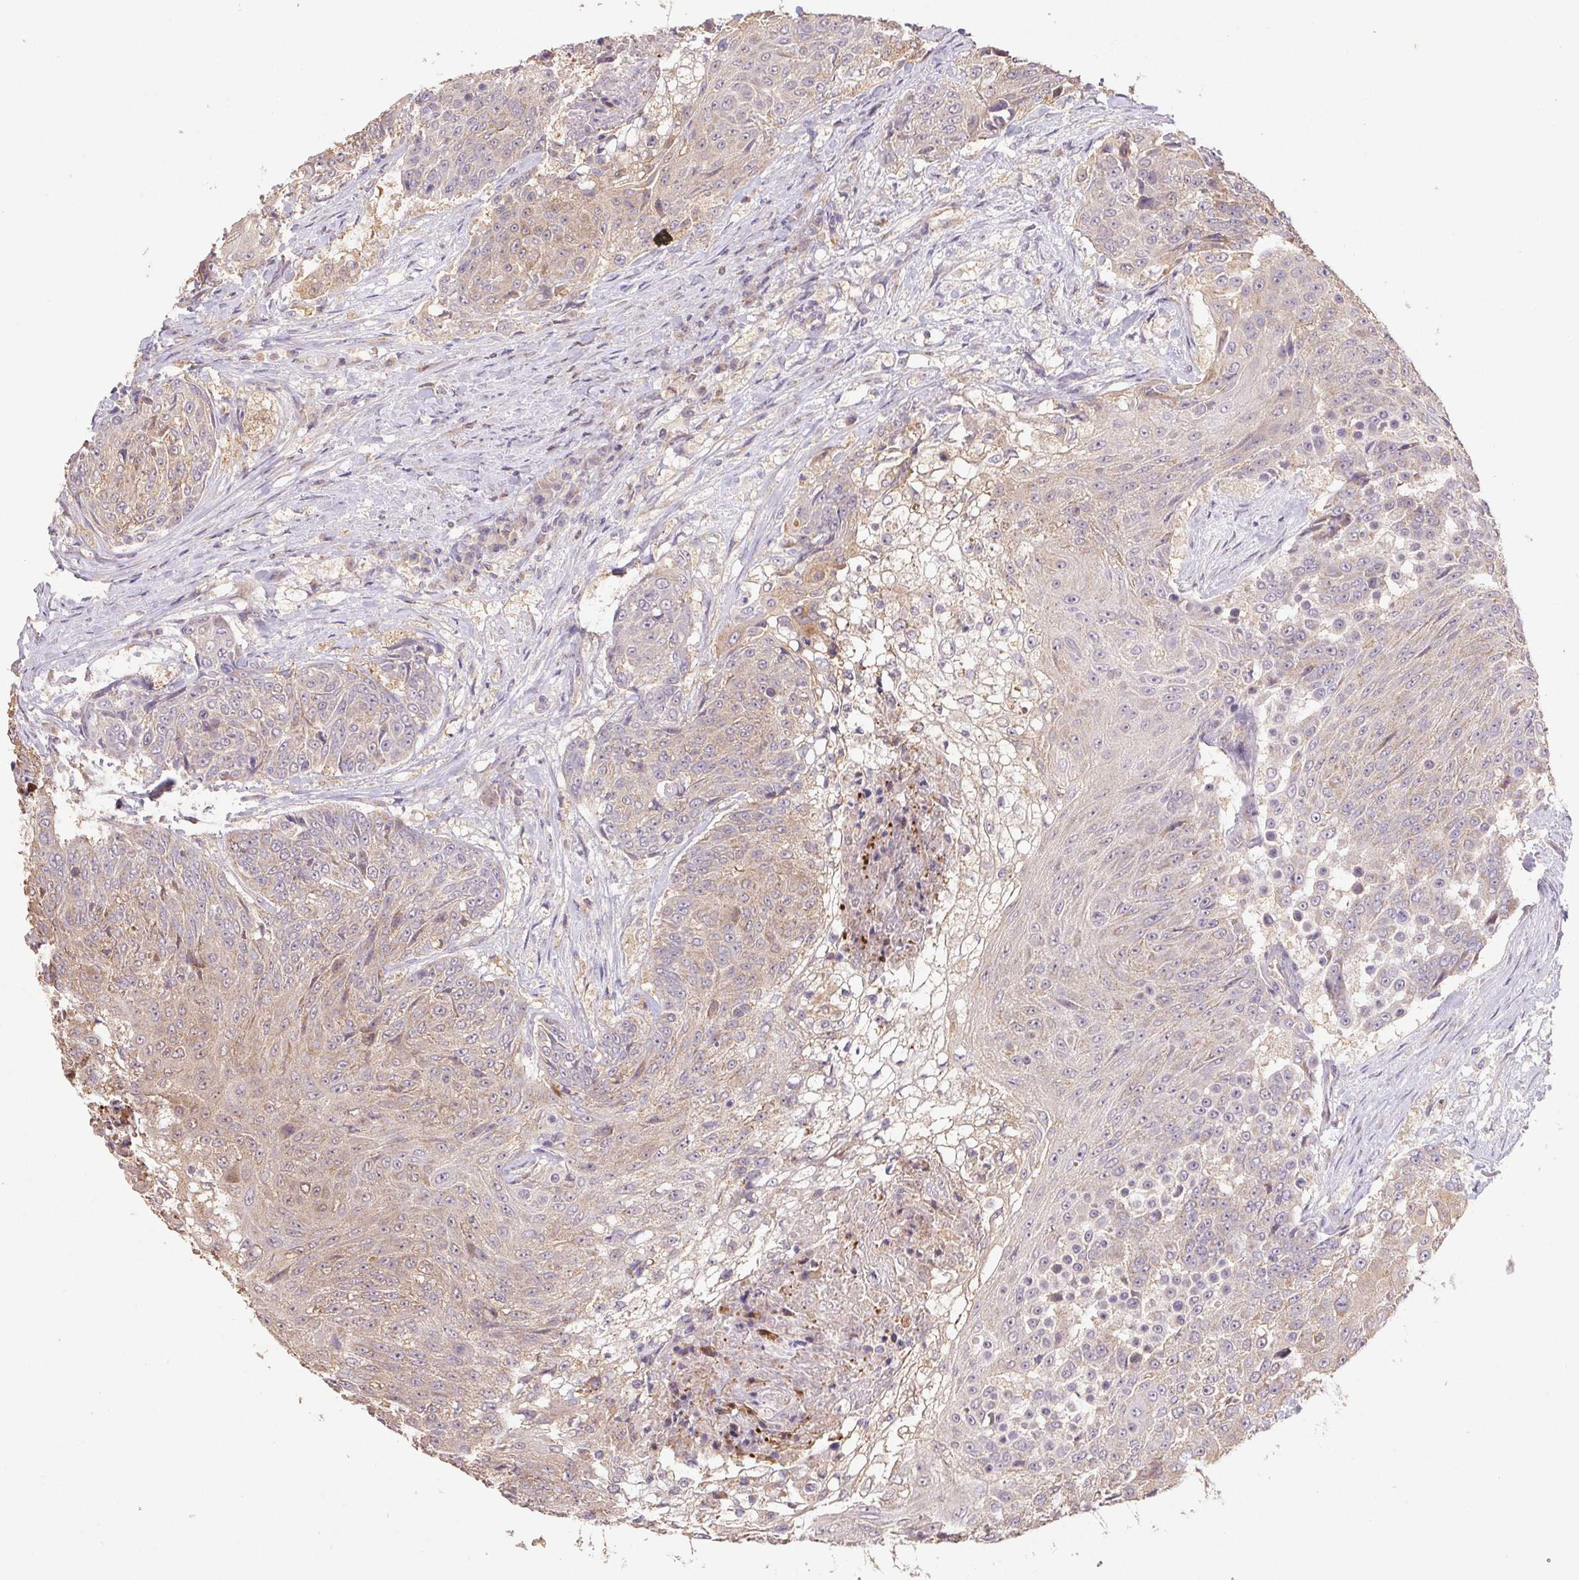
{"staining": {"intensity": "weak", "quantity": ">75%", "location": "cytoplasmic/membranous"}, "tissue": "urothelial cancer", "cell_type": "Tumor cells", "image_type": "cancer", "snomed": [{"axis": "morphology", "description": "Urothelial carcinoma, High grade"}, {"axis": "topography", "description": "Urinary bladder"}], "caption": "Immunohistochemical staining of human high-grade urothelial carcinoma demonstrates low levels of weak cytoplasmic/membranous protein staining in about >75% of tumor cells. (brown staining indicates protein expression, while blue staining denotes nuclei).", "gene": "RAB11A", "patient": {"sex": "female", "age": 63}}